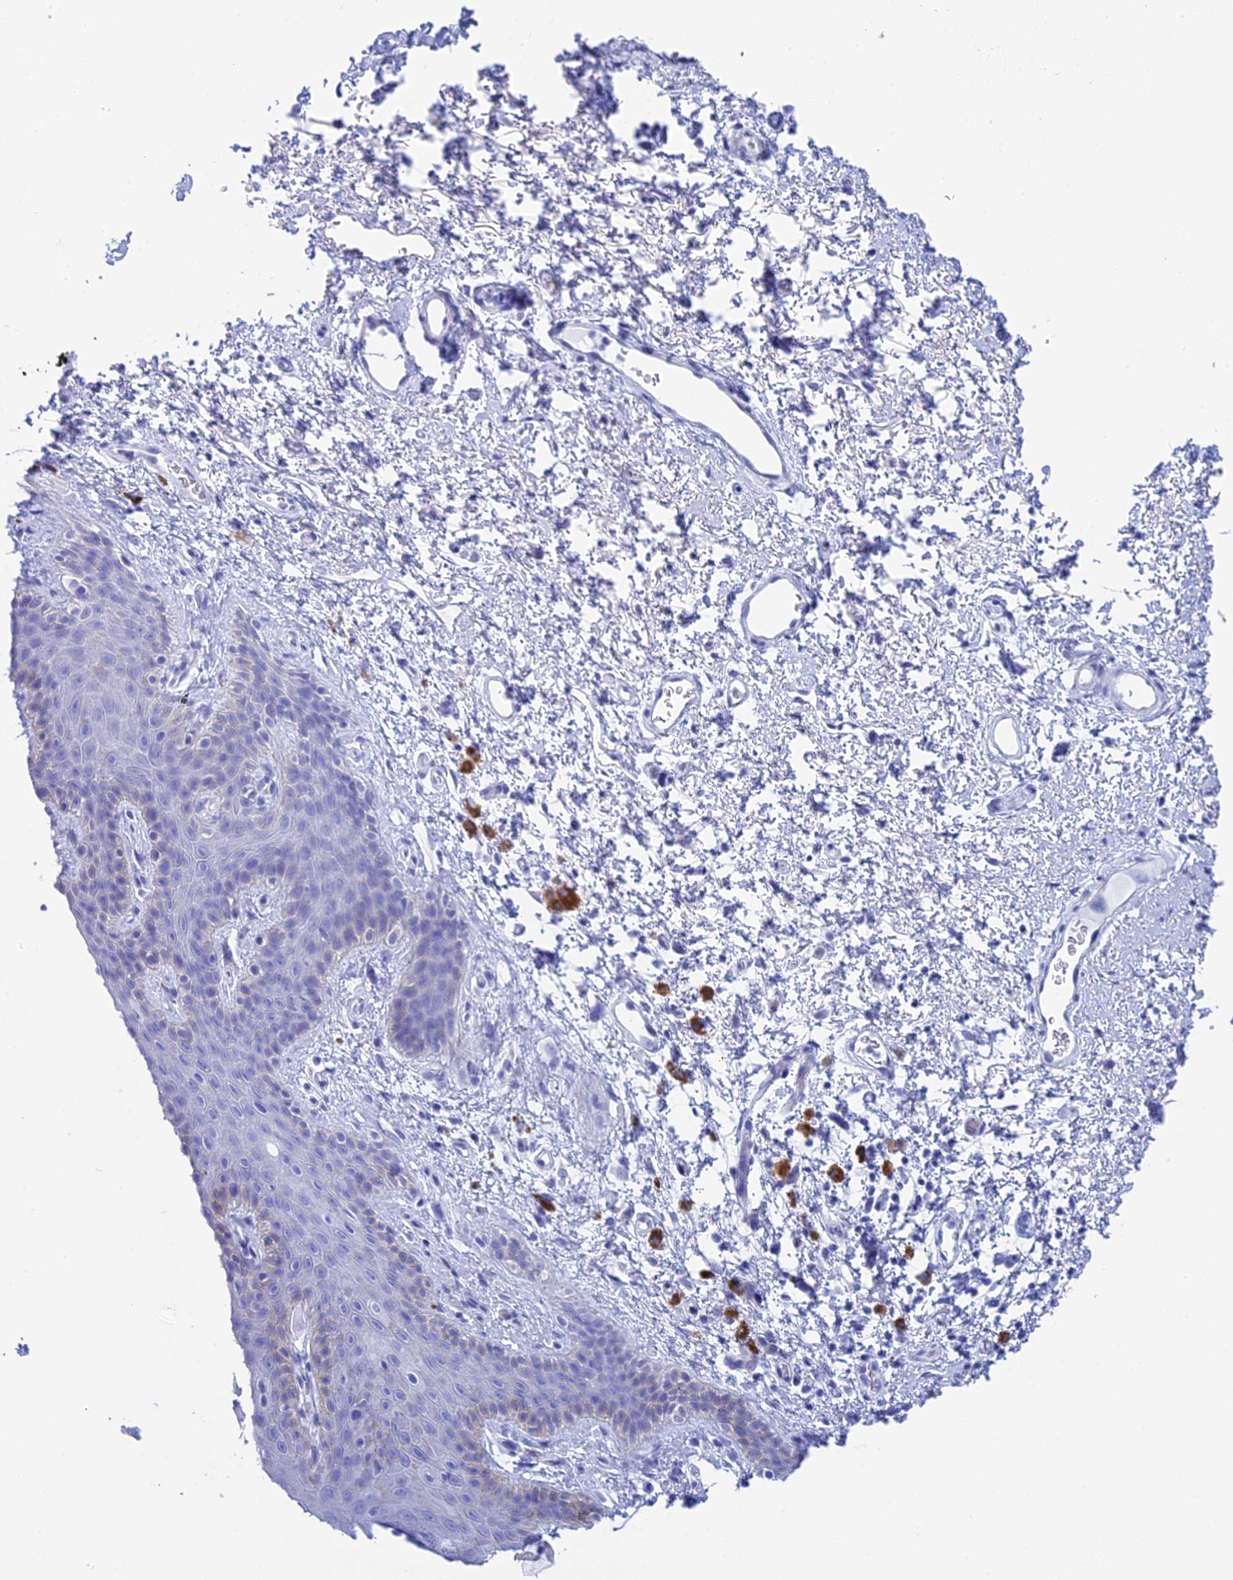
{"staining": {"intensity": "weak", "quantity": "<25%", "location": "cytoplasmic/membranous"}, "tissue": "skin", "cell_type": "Epidermal cells", "image_type": "normal", "snomed": [{"axis": "morphology", "description": "Normal tissue, NOS"}, {"axis": "topography", "description": "Anal"}], "caption": "Epidermal cells show no significant protein staining in unremarkable skin. The staining is performed using DAB (3,3'-diaminobenzidine) brown chromogen with nuclei counter-stained in using hematoxylin.", "gene": "TEX101", "patient": {"sex": "female", "age": 46}}